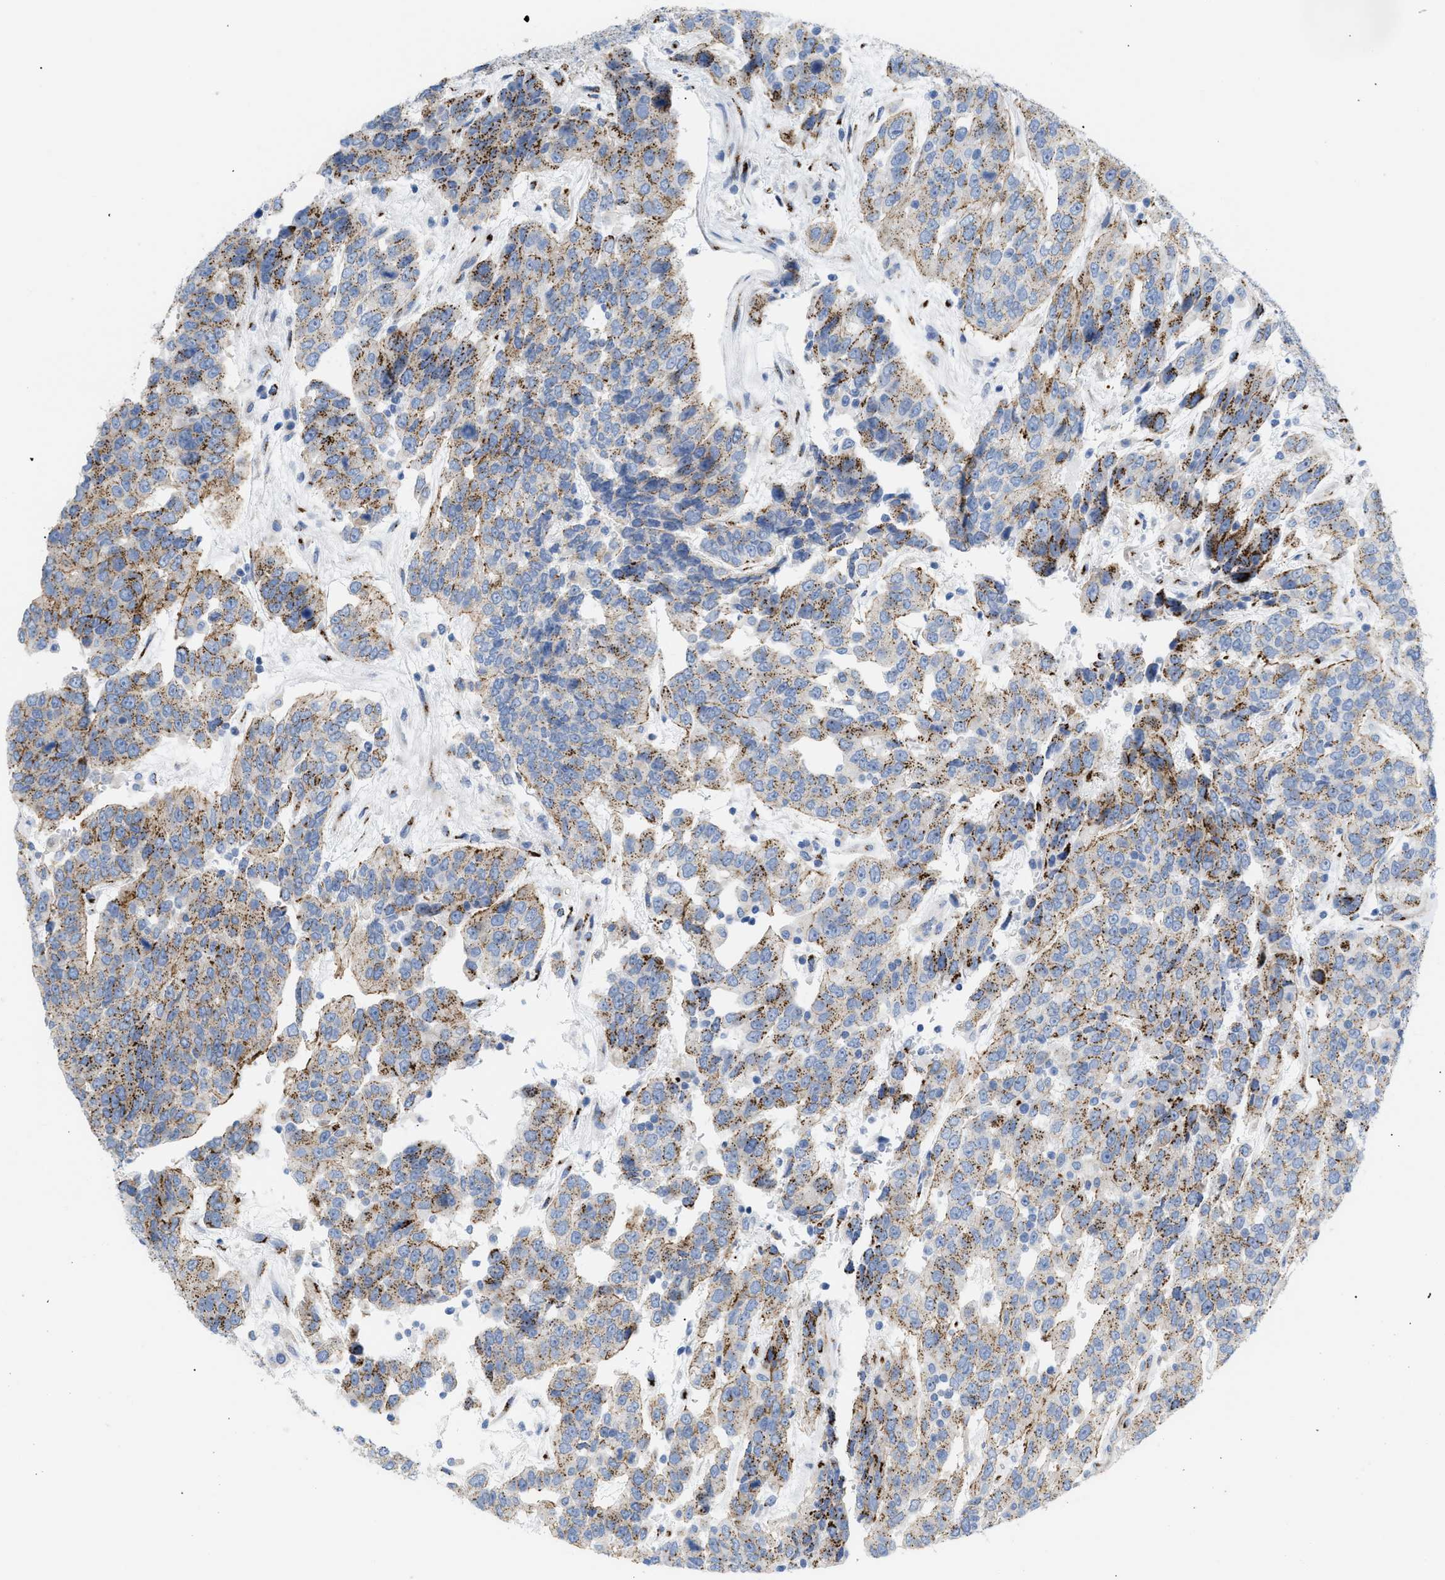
{"staining": {"intensity": "moderate", "quantity": ">75%", "location": "cytoplasmic/membranous"}, "tissue": "urothelial cancer", "cell_type": "Tumor cells", "image_type": "cancer", "snomed": [{"axis": "morphology", "description": "Urothelial carcinoma, High grade"}, {"axis": "topography", "description": "Urinary bladder"}], "caption": "There is medium levels of moderate cytoplasmic/membranous expression in tumor cells of high-grade urothelial carcinoma, as demonstrated by immunohistochemical staining (brown color).", "gene": "TMEM17", "patient": {"sex": "female", "age": 80}}